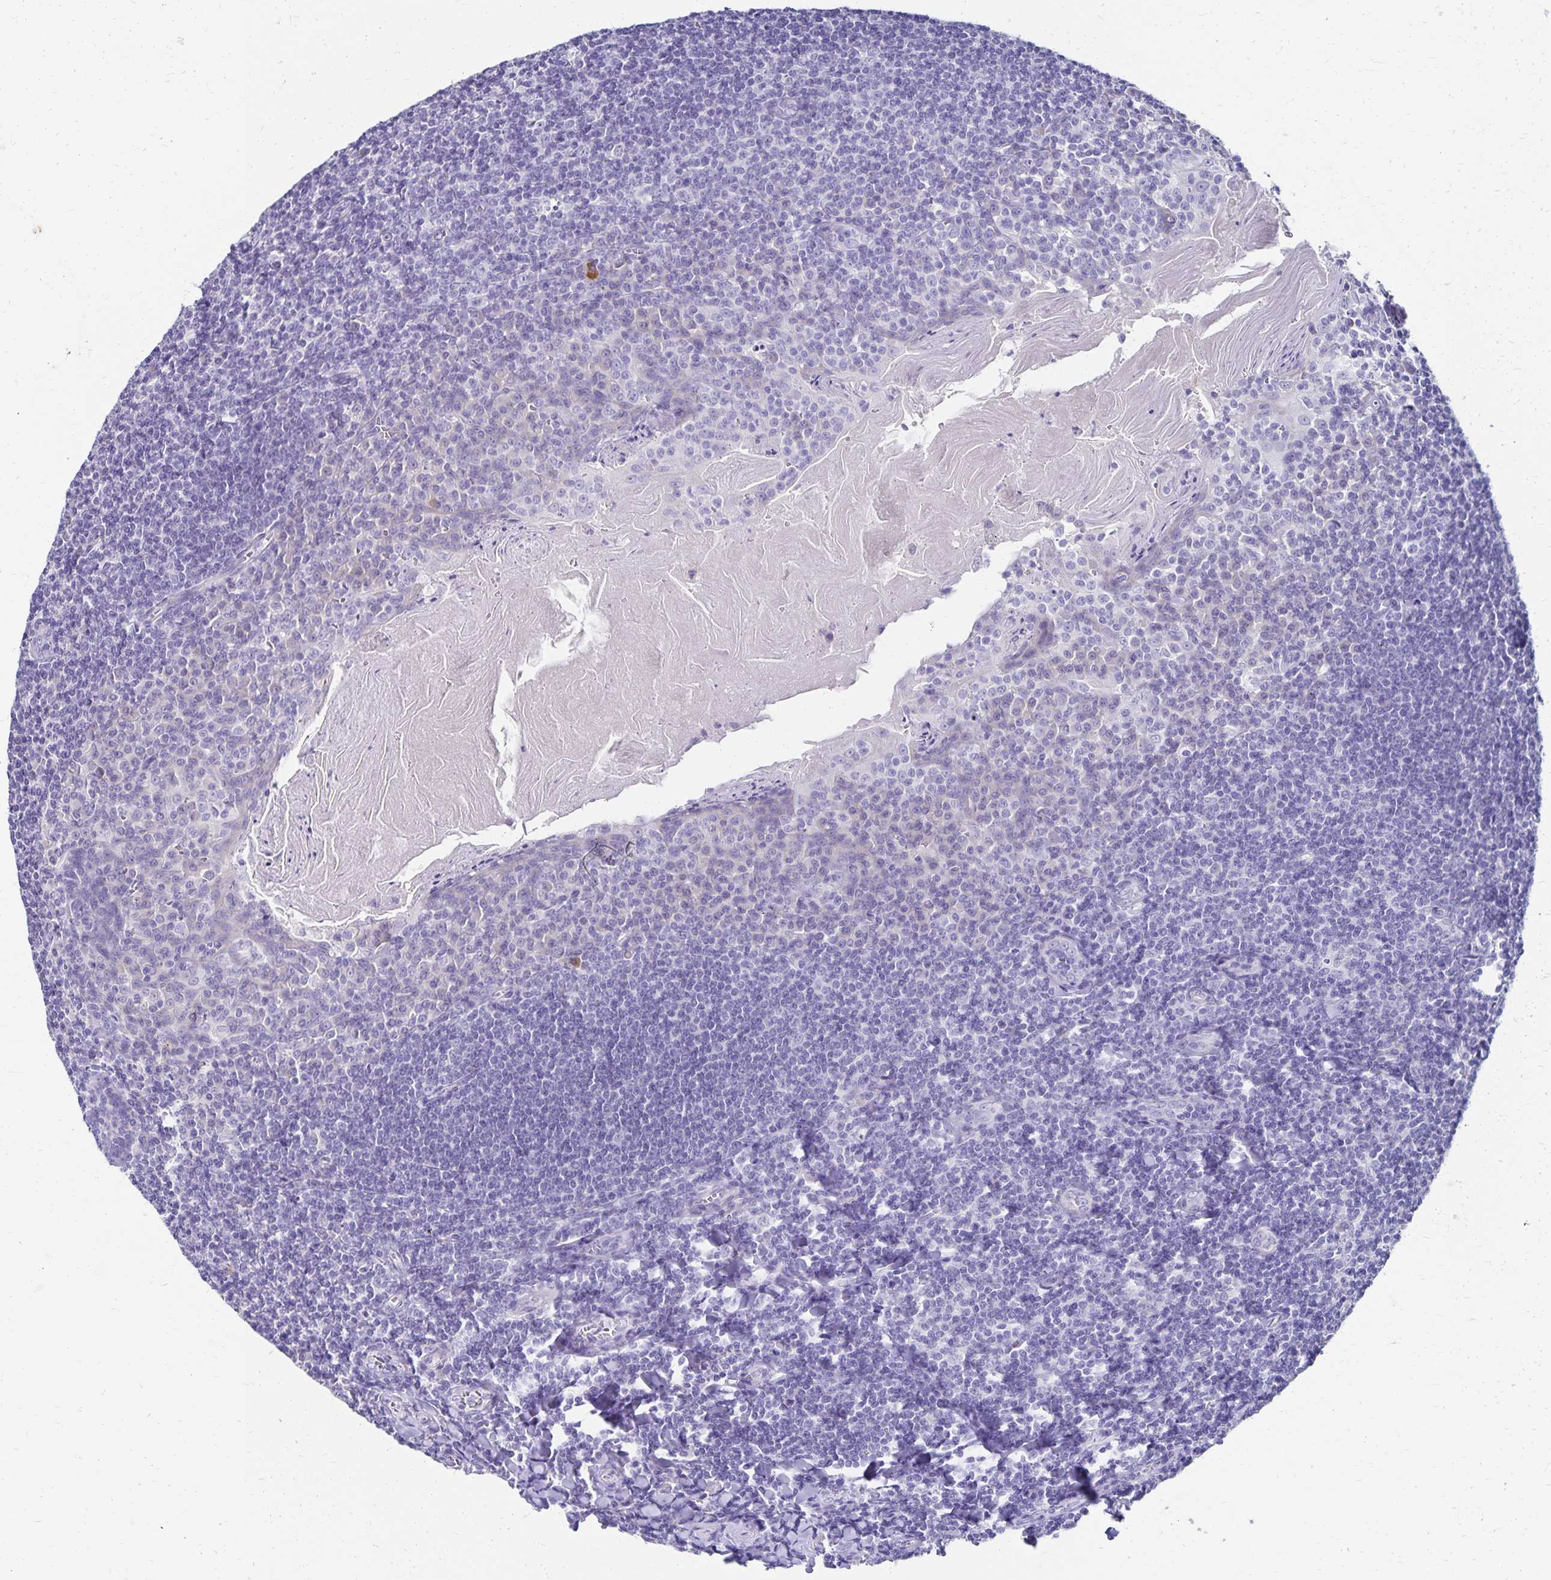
{"staining": {"intensity": "negative", "quantity": "none", "location": "none"}, "tissue": "tonsil", "cell_type": "Germinal center cells", "image_type": "normal", "snomed": [{"axis": "morphology", "description": "Normal tissue, NOS"}, {"axis": "topography", "description": "Tonsil"}], "caption": "A histopathology image of tonsil stained for a protein exhibits no brown staining in germinal center cells.", "gene": "DYNLT4", "patient": {"sex": "male", "age": 27}}